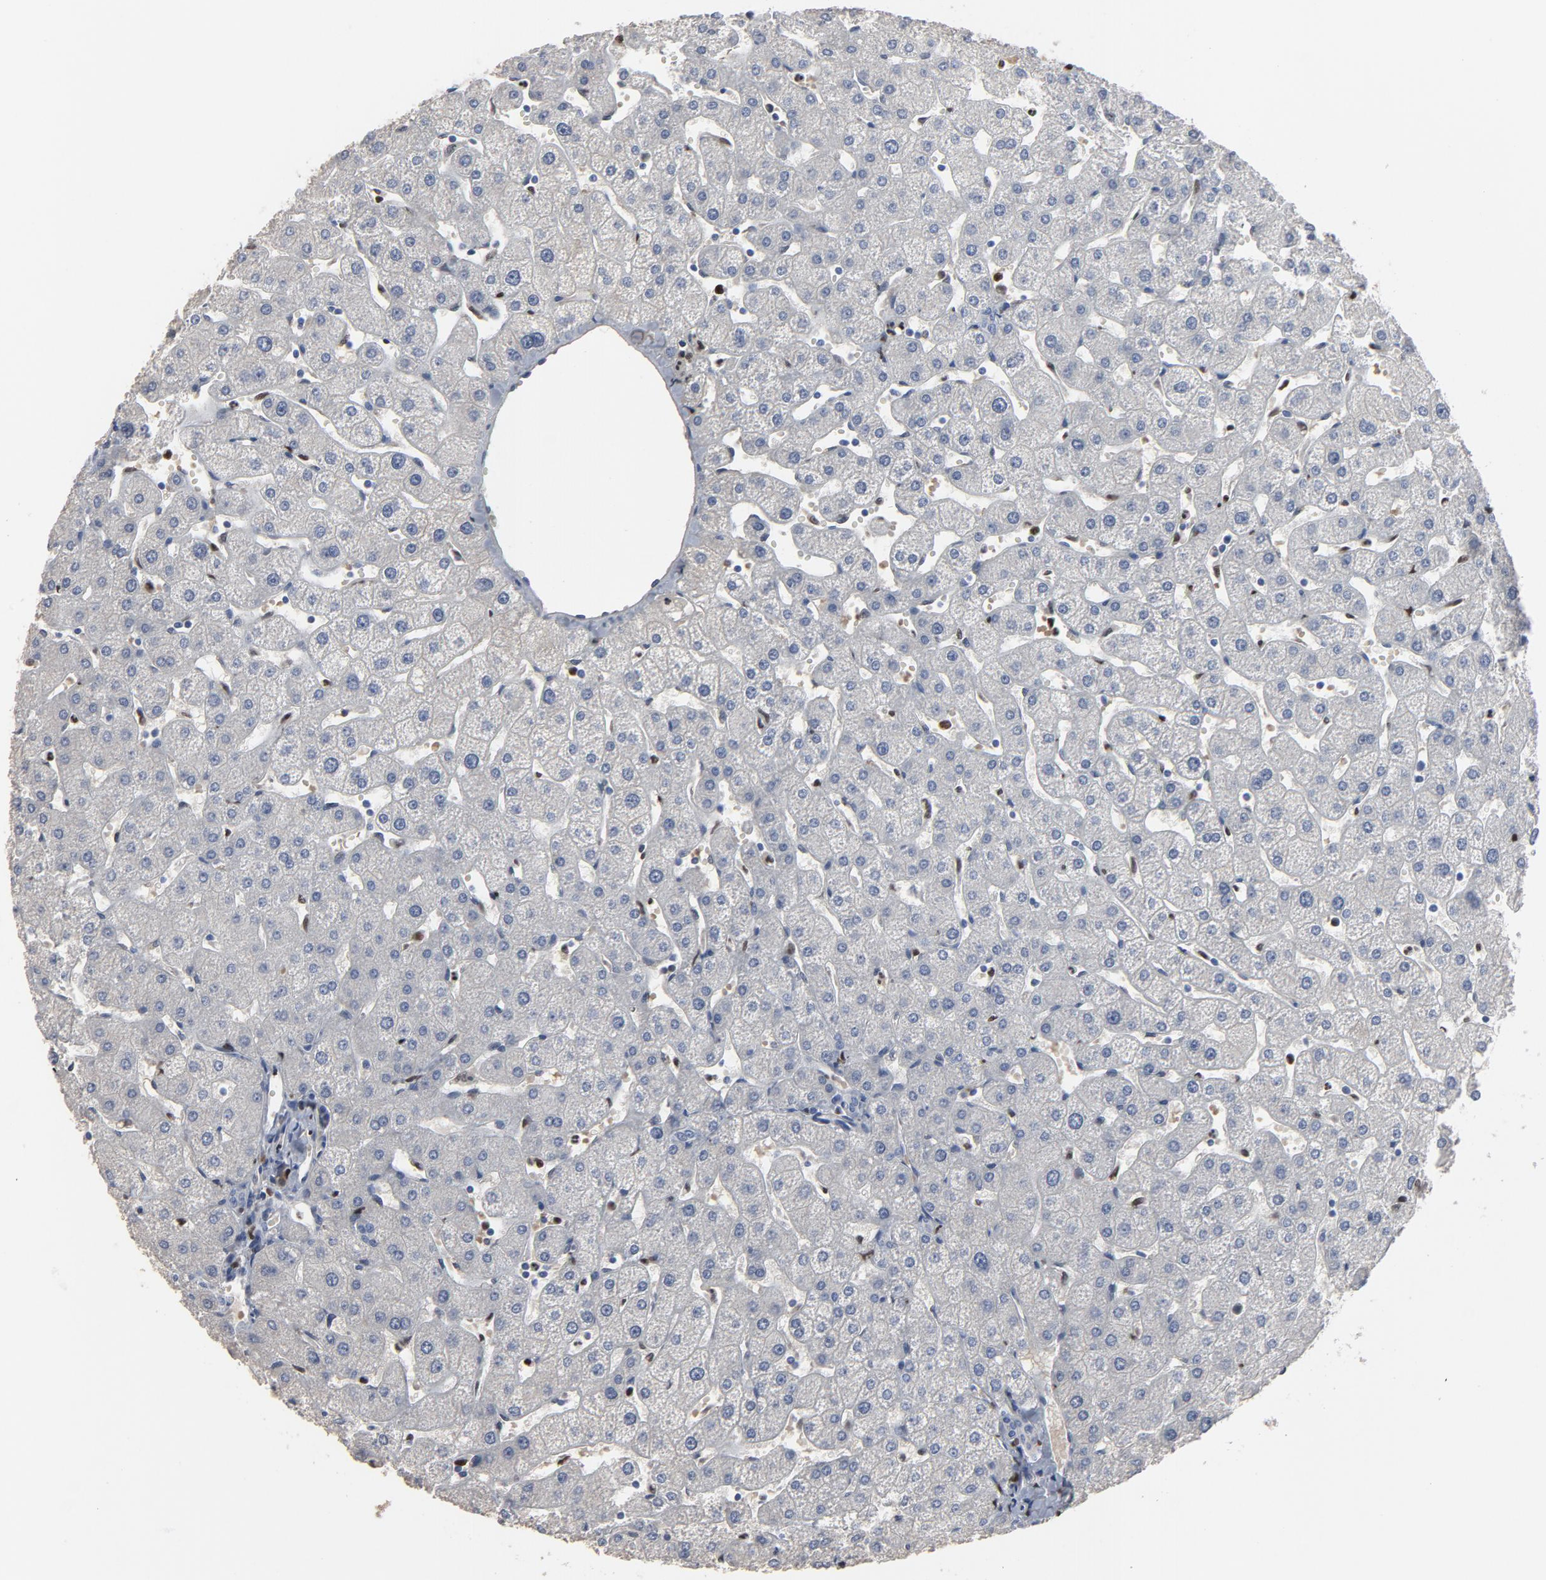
{"staining": {"intensity": "negative", "quantity": "none", "location": "none"}, "tissue": "liver", "cell_type": "Cholangiocytes", "image_type": "normal", "snomed": [{"axis": "morphology", "description": "Normal tissue, NOS"}, {"axis": "topography", "description": "Liver"}], "caption": "Cholangiocytes are negative for protein expression in normal human liver. (DAB (3,3'-diaminobenzidine) immunohistochemistry (IHC) visualized using brightfield microscopy, high magnification).", "gene": "SPI1", "patient": {"sex": "male", "age": 67}}